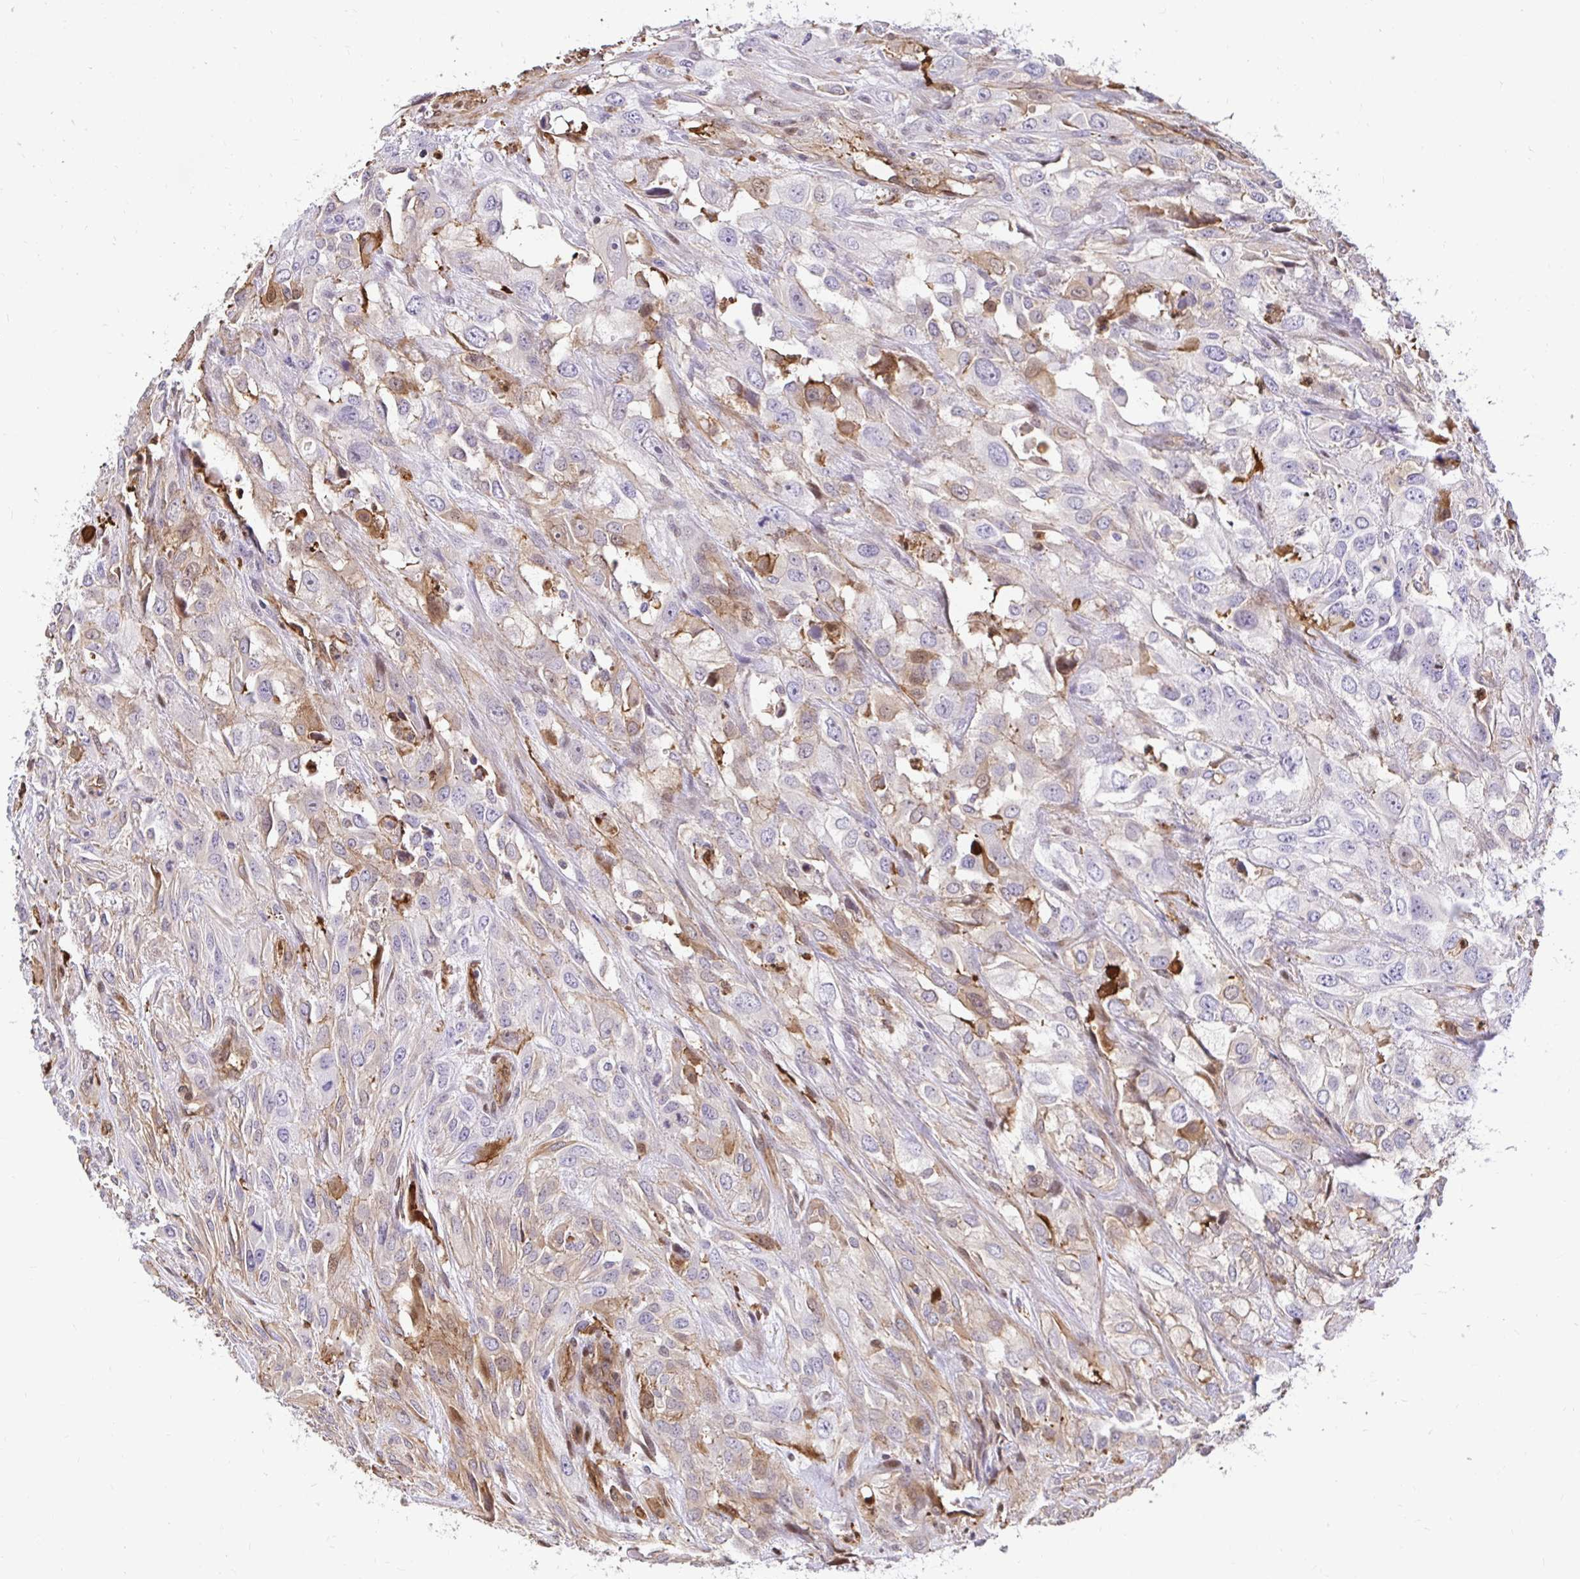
{"staining": {"intensity": "weak", "quantity": "<25%", "location": "cytoplasmic/membranous"}, "tissue": "urothelial cancer", "cell_type": "Tumor cells", "image_type": "cancer", "snomed": [{"axis": "morphology", "description": "Urothelial carcinoma, High grade"}, {"axis": "topography", "description": "Urinary bladder"}], "caption": "DAB immunohistochemical staining of human urothelial cancer displays no significant staining in tumor cells. (DAB immunohistochemistry (IHC), high magnification).", "gene": "GSN", "patient": {"sex": "male", "age": 67}}